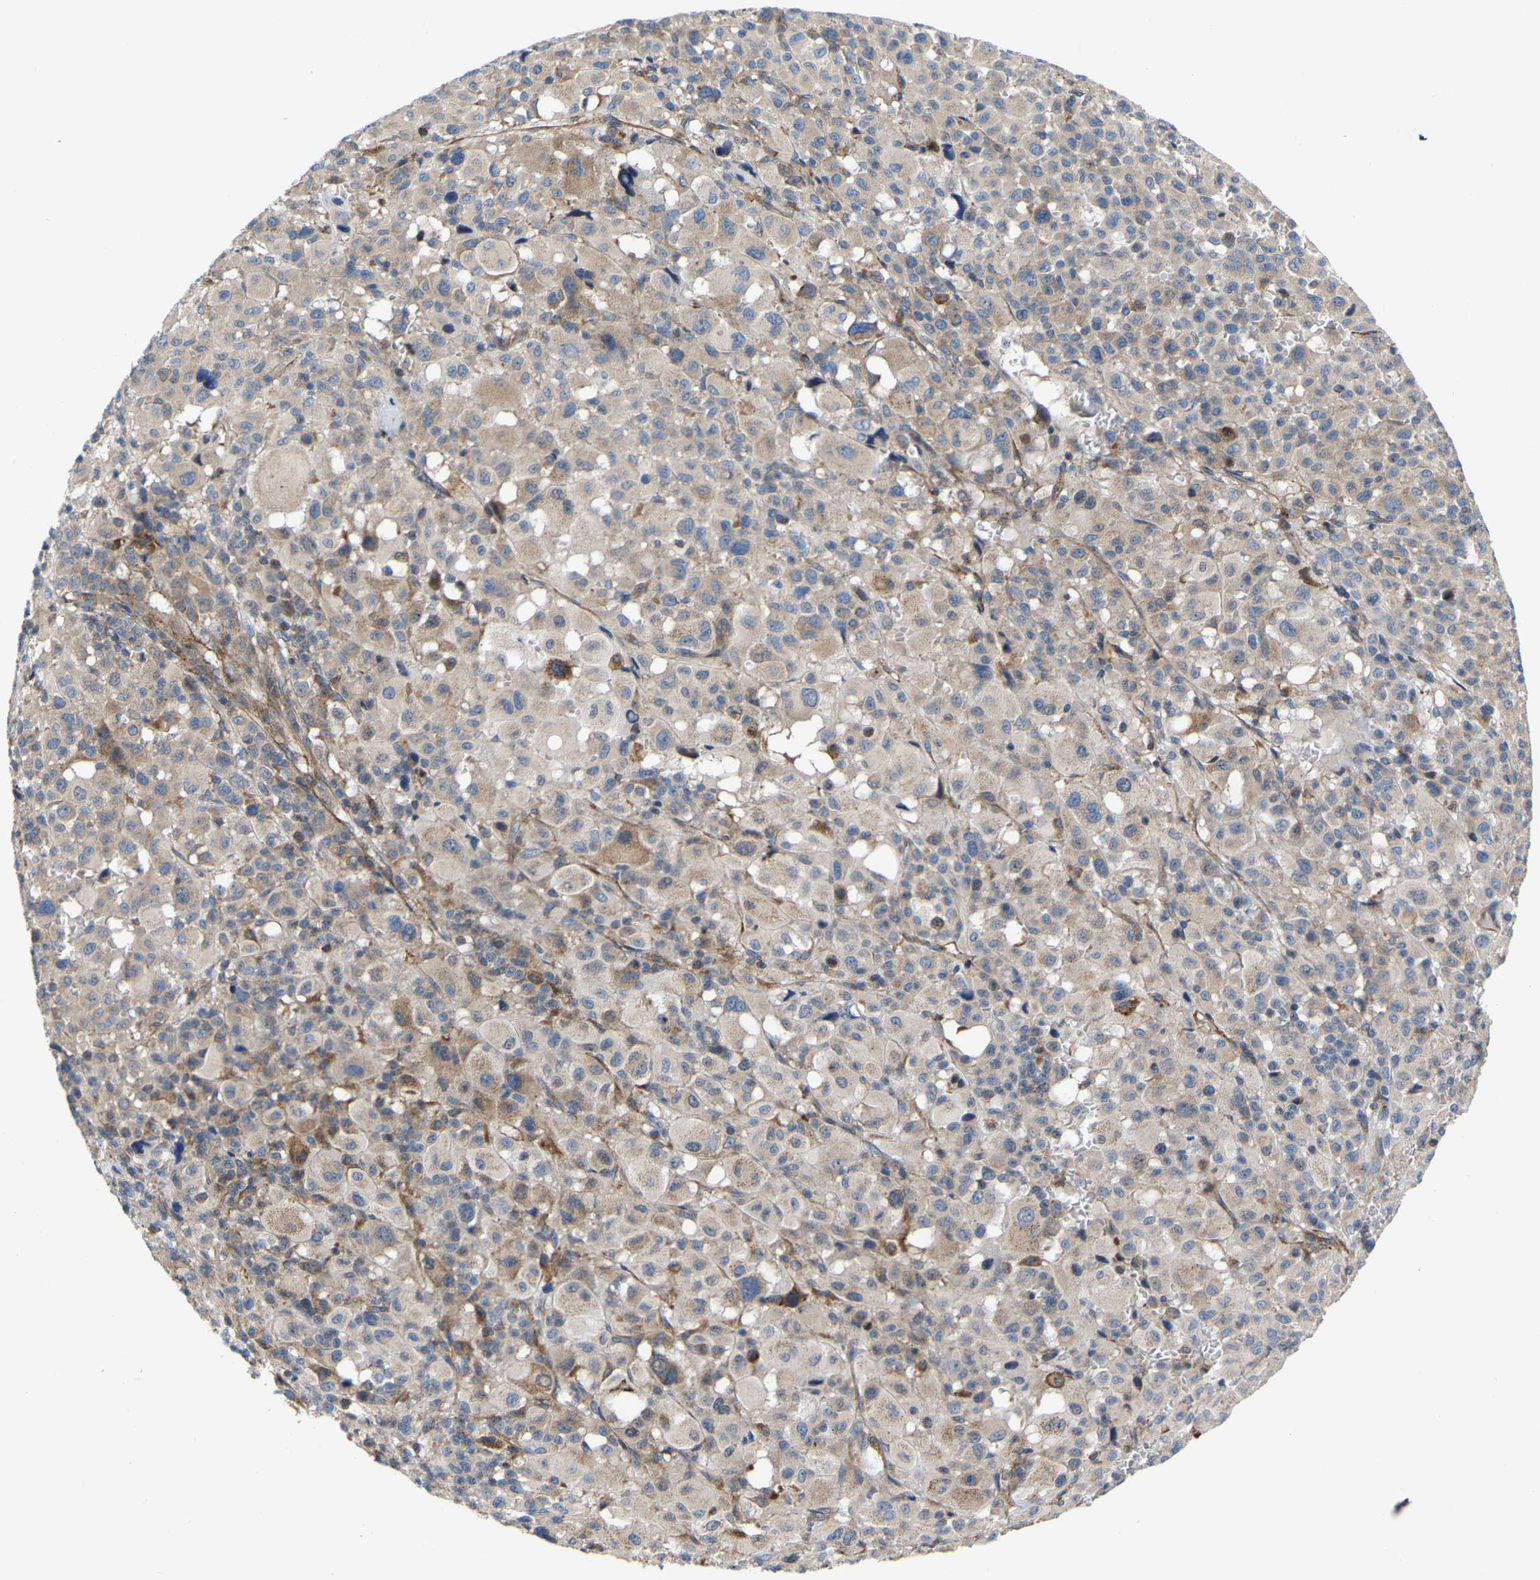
{"staining": {"intensity": "weak", "quantity": ">75%", "location": "cytoplasmic/membranous"}, "tissue": "melanoma", "cell_type": "Tumor cells", "image_type": "cancer", "snomed": [{"axis": "morphology", "description": "Malignant melanoma, Metastatic site"}, {"axis": "topography", "description": "Skin"}], "caption": "This image reveals melanoma stained with immunohistochemistry (IHC) to label a protein in brown. The cytoplasmic/membranous of tumor cells show weak positivity for the protein. Nuclei are counter-stained blue.", "gene": "TOR1B", "patient": {"sex": "female", "age": 74}}